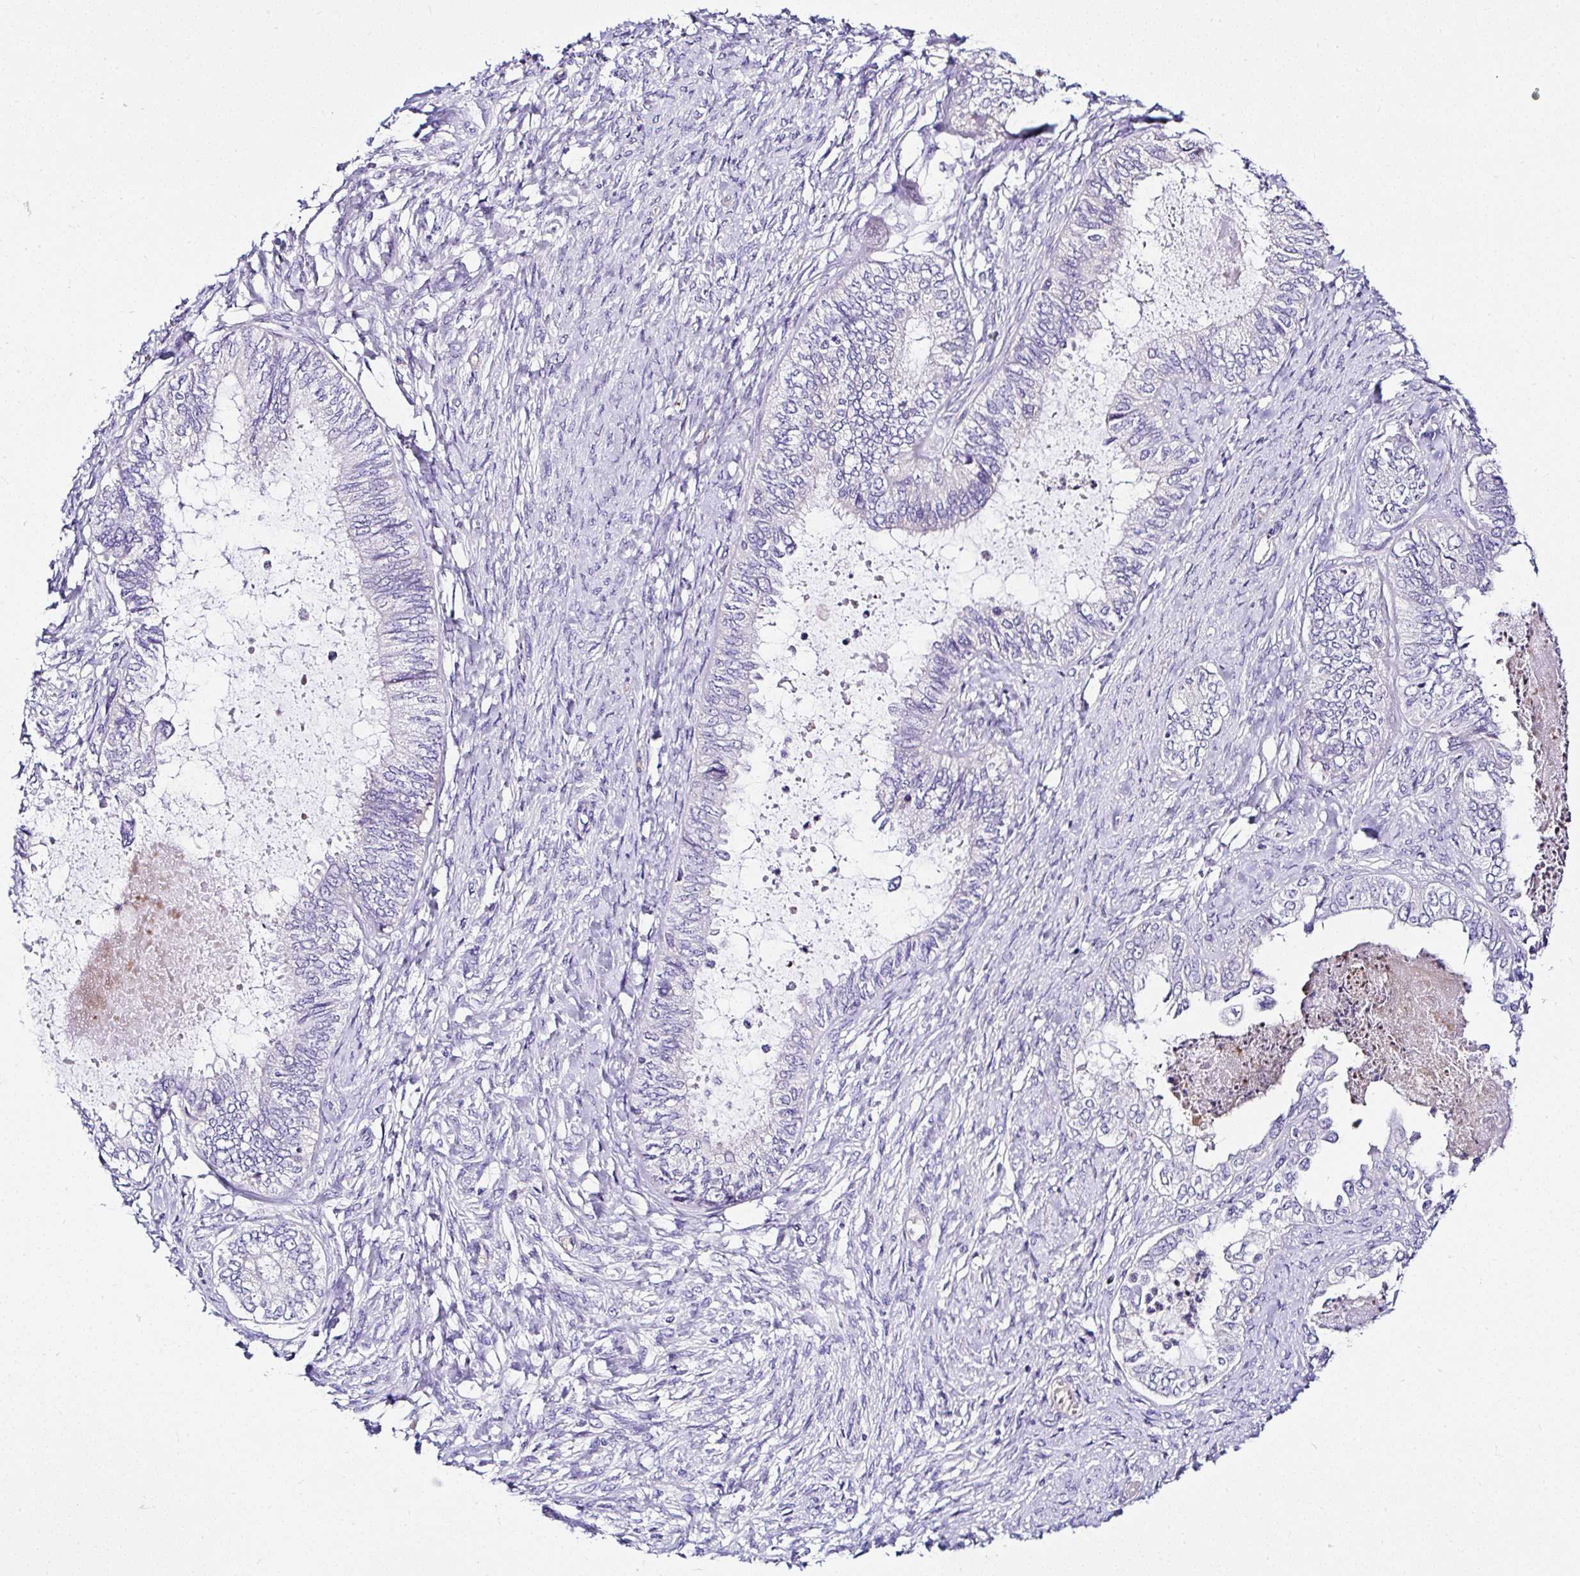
{"staining": {"intensity": "negative", "quantity": "none", "location": "none"}, "tissue": "ovarian cancer", "cell_type": "Tumor cells", "image_type": "cancer", "snomed": [{"axis": "morphology", "description": "Carcinoma, endometroid"}, {"axis": "topography", "description": "Ovary"}], "caption": "Human endometroid carcinoma (ovarian) stained for a protein using IHC exhibits no positivity in tumor cells.", "gene": "DEPDC5", "patient": {"sex": "female", "age": 70}}